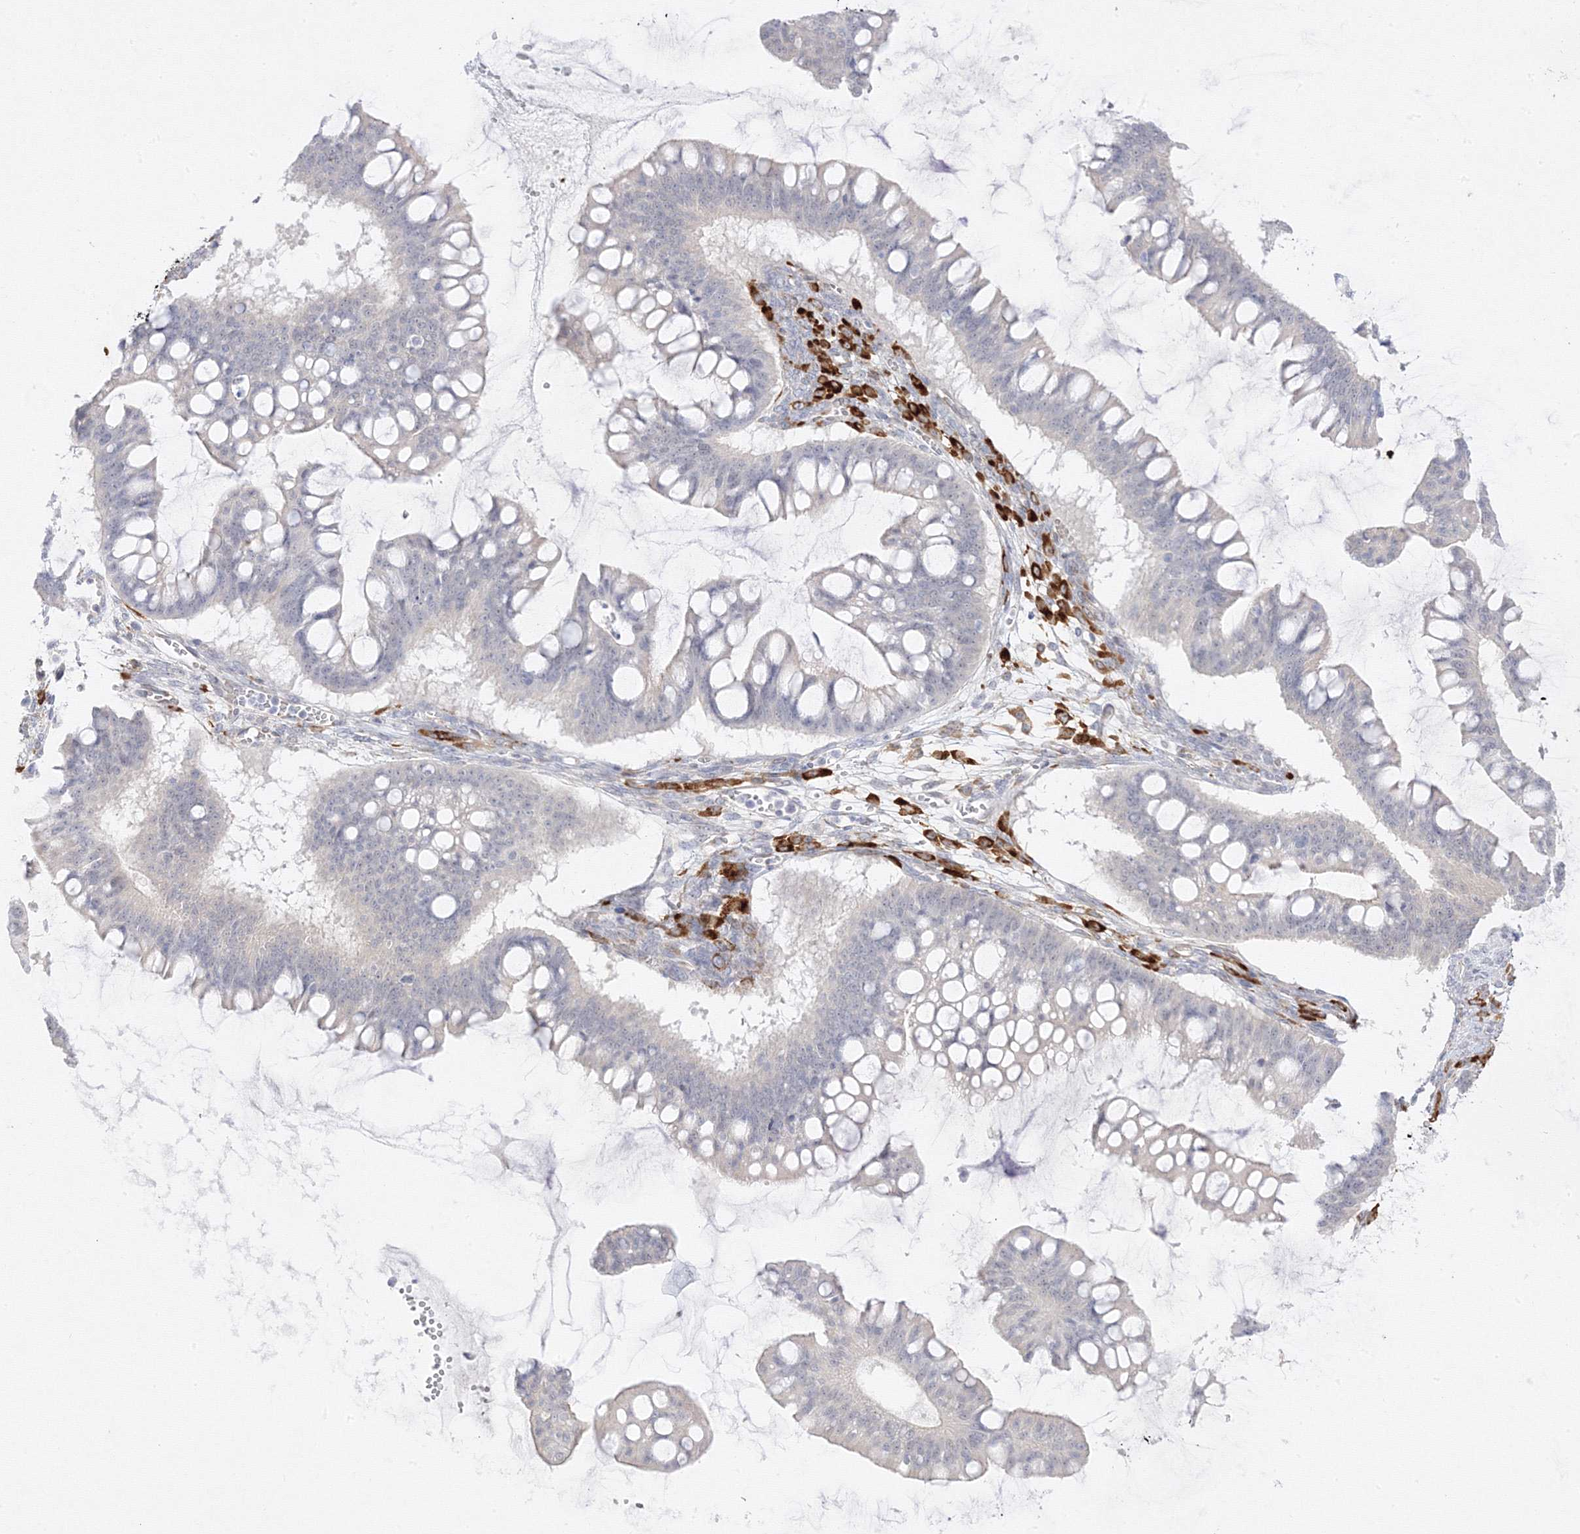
{"staining": {"intensity": "negative", "quantity": "none", "location": "none"}, "tissue": "ovarian cancer", "cell_type": "Tumor cells", "image_type": "cancer", "snomed": [{"axis": "morphology", "description": "Cystadenocarcinoma, mucinous, NOS"}, {"axis": "topography", "description": "Ovary"}], "caption": "Immunohistochemistry (IHC) image of neoplastic tissue: human ovarian cancer (mucinous cystadenocarcinoma) stained with DAB (3,3'-diaminobenzidine) displays no significant protein expression in tumor cells.", "gene": "C2CD2", "patient": {"sex": "female", "age": 73}}